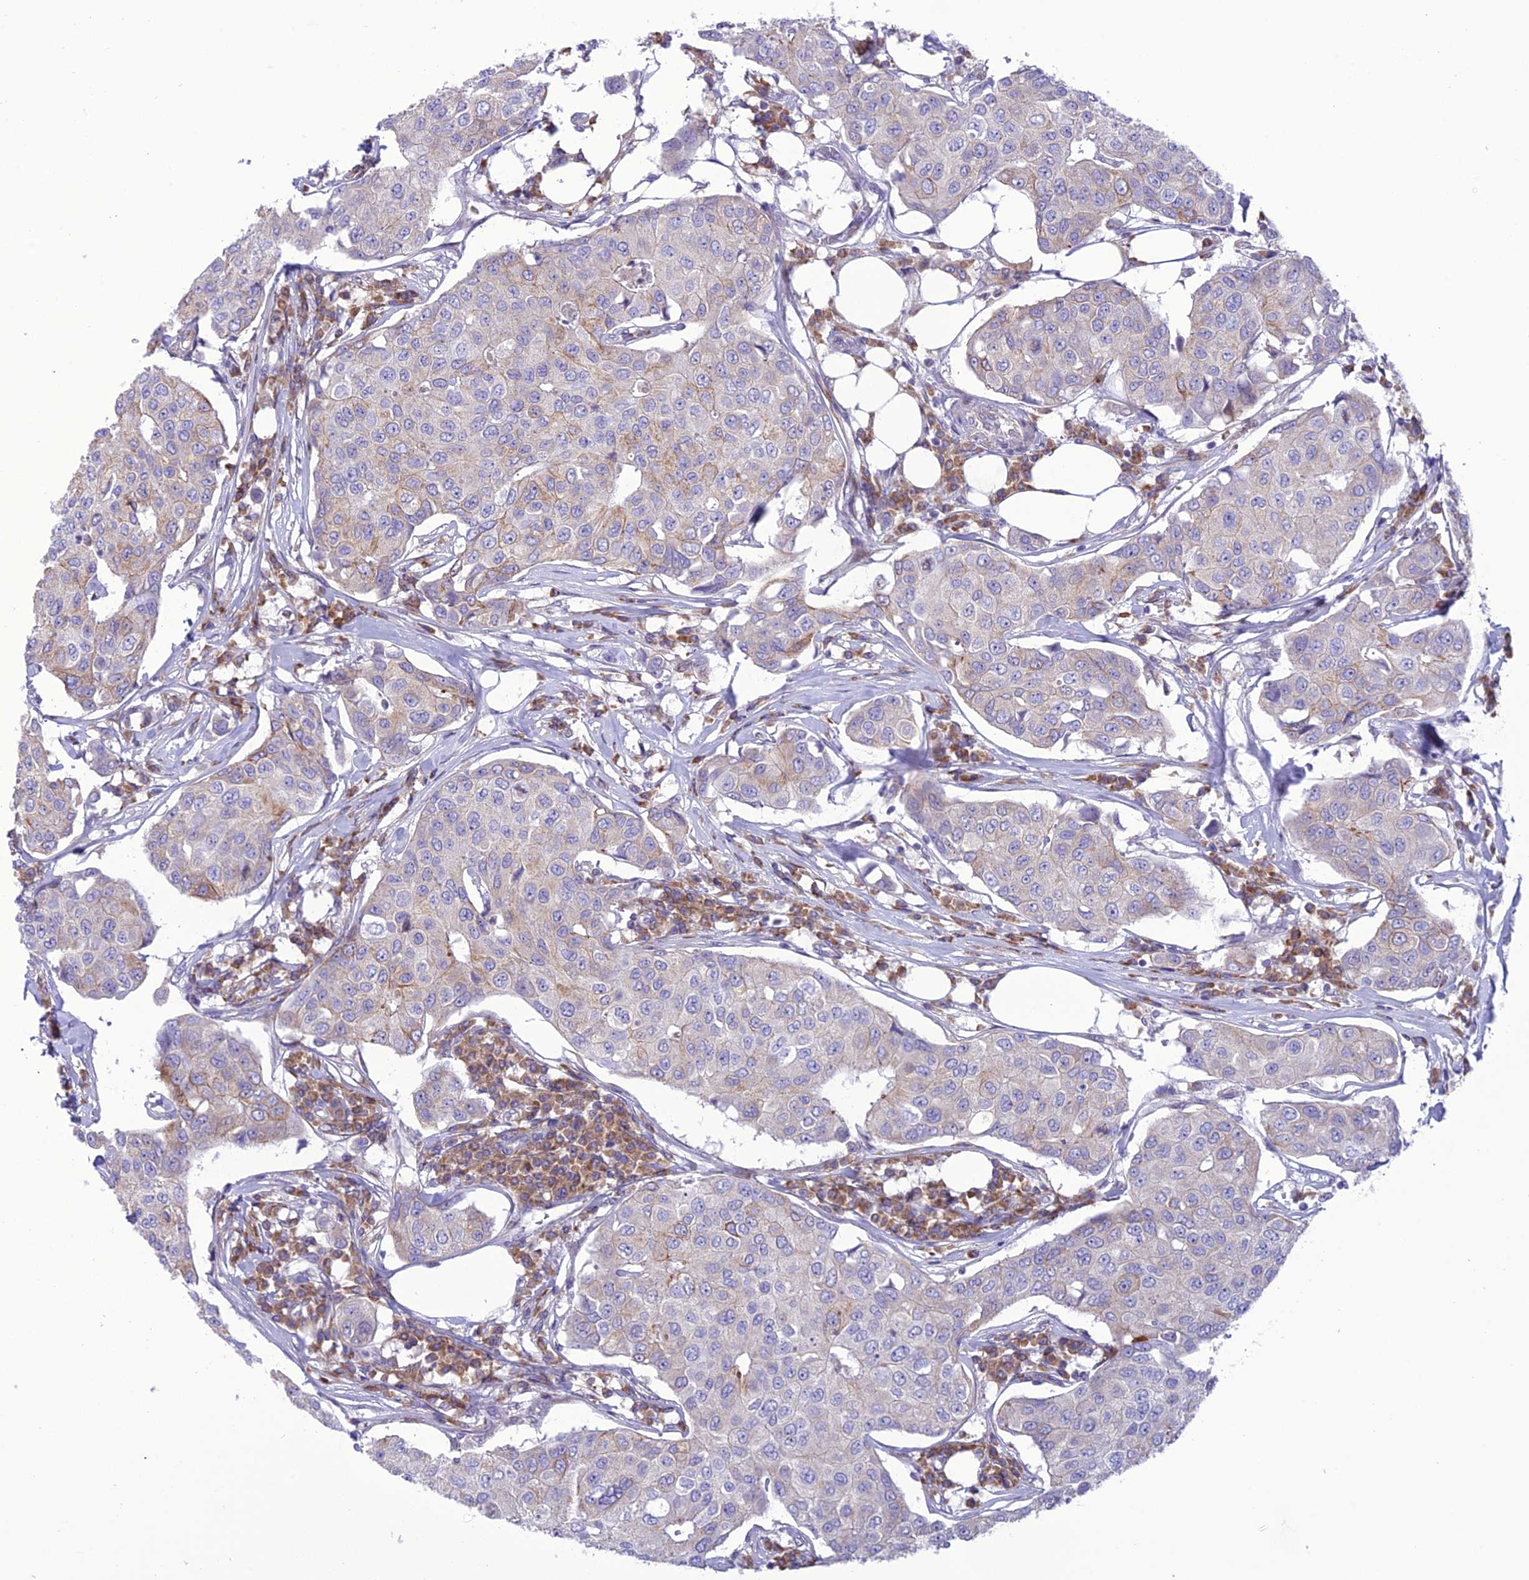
{"staining": {"intensity": "negative", "quantity": "none", "location": "none"}, "tissue": "breast cancer", "cell_type": "Tumor cells", "image_type": "cancer", "snomed": [{"axis": "morphology", "description": "Duct carcinoma"}, {"axis": "topography", "description": "Breast"}], "caption": "Immunohistochemistry (IHC) of breast cancer shows no expression in tumor cells.", "gene": "JMY", "patient": {"sex": "female", "age": 80}}